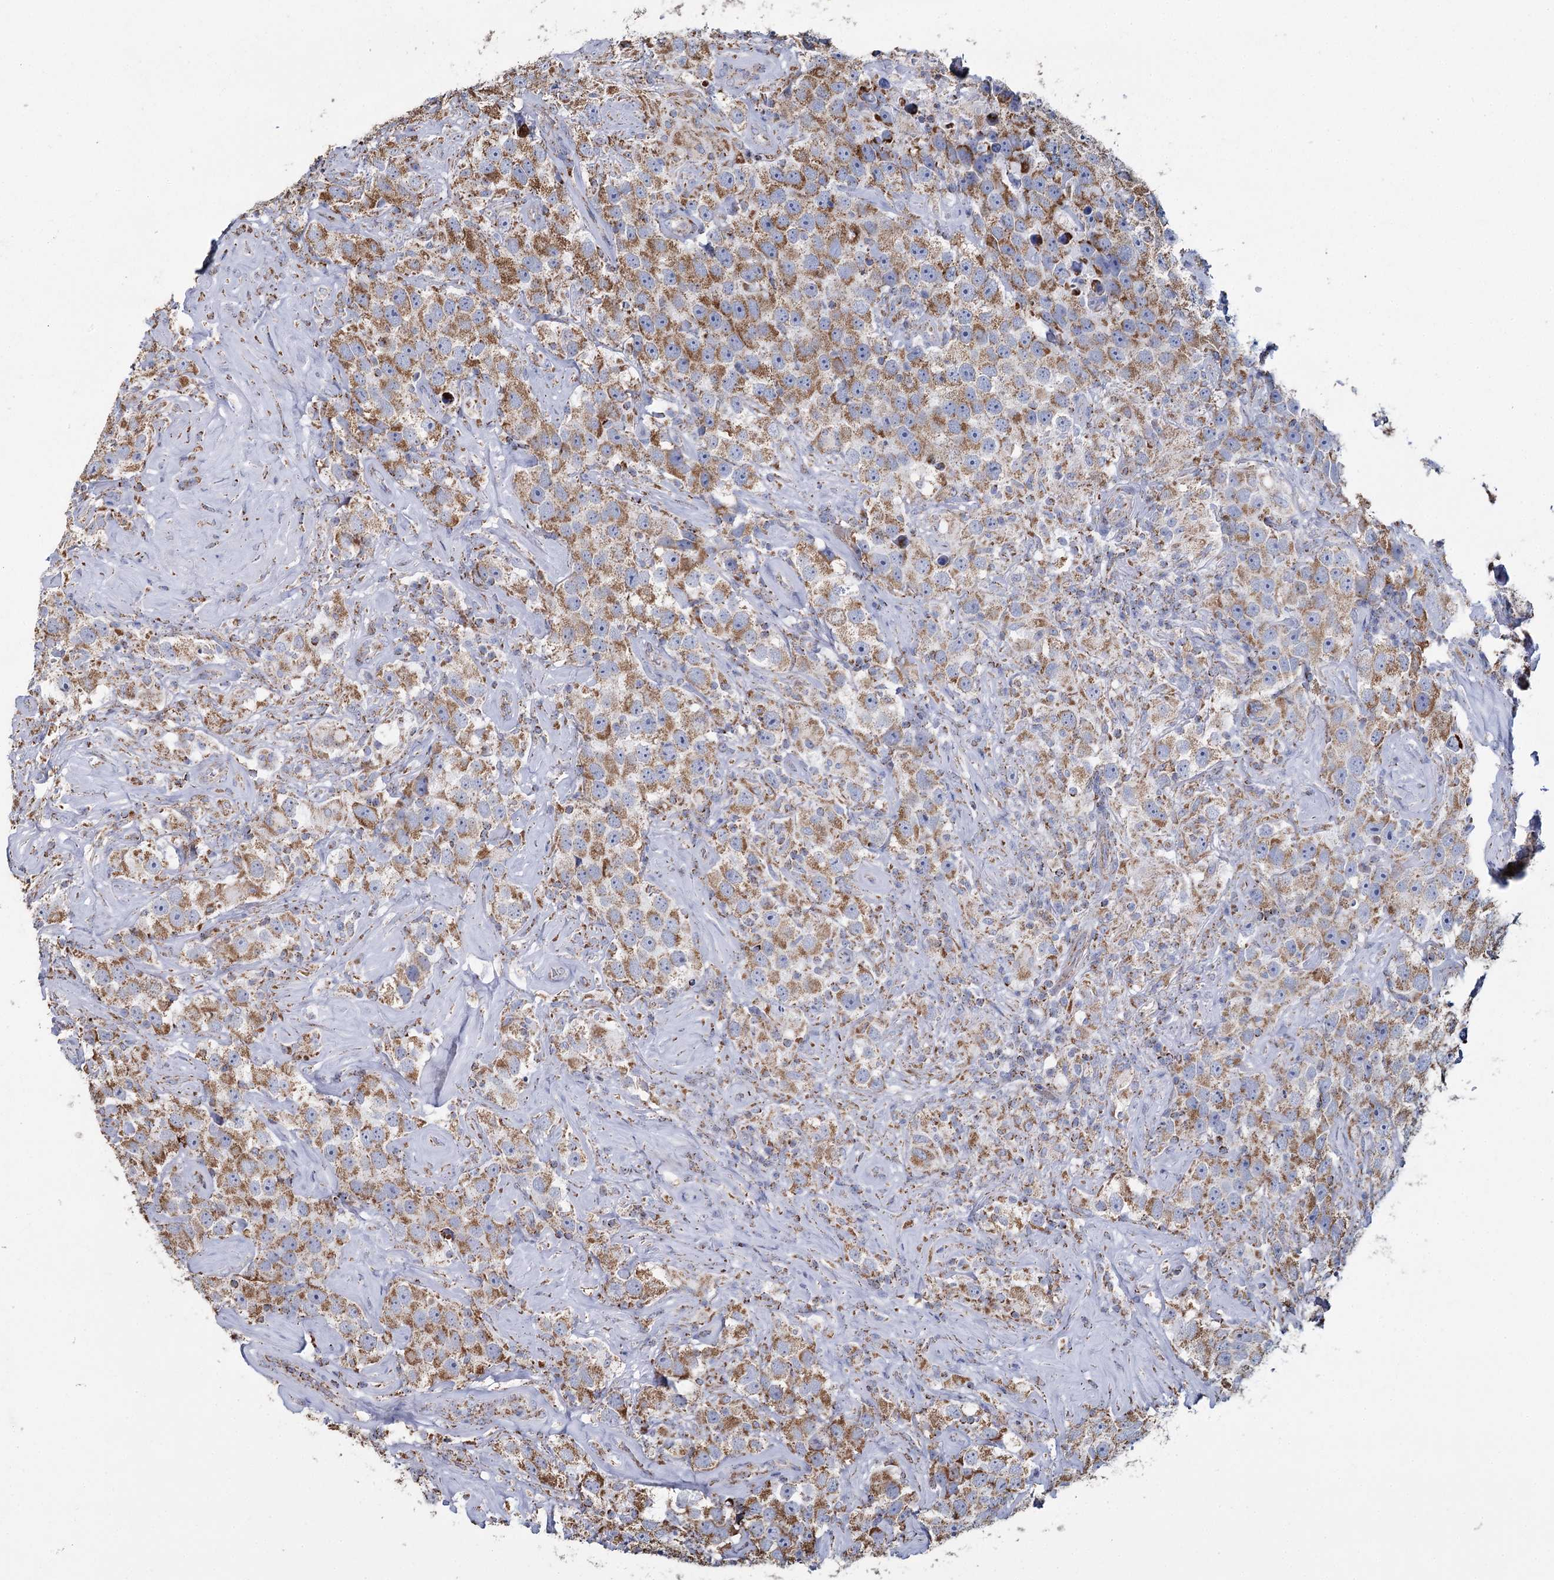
{"staining": {"intensity": "moderate", "quantity": ">75%", "location": "cytoplasmic/membranous"}, "tissue": "testis cancer", "cell_type": "Tumor cells", "image_type": "cancer", "snomed": [{"axis": "morphology", "description": "Seminoma, NOS"}, {"axis": "topography", "description": "Testis"}], "caption": "Seminoma (testis) stained with a brown dye reveals moderate cytoplasmic/membranous positive expression in about >75% of tumor cells.", "gene": "MRPL44", "patient": {"sex": "male", "age": 49}}